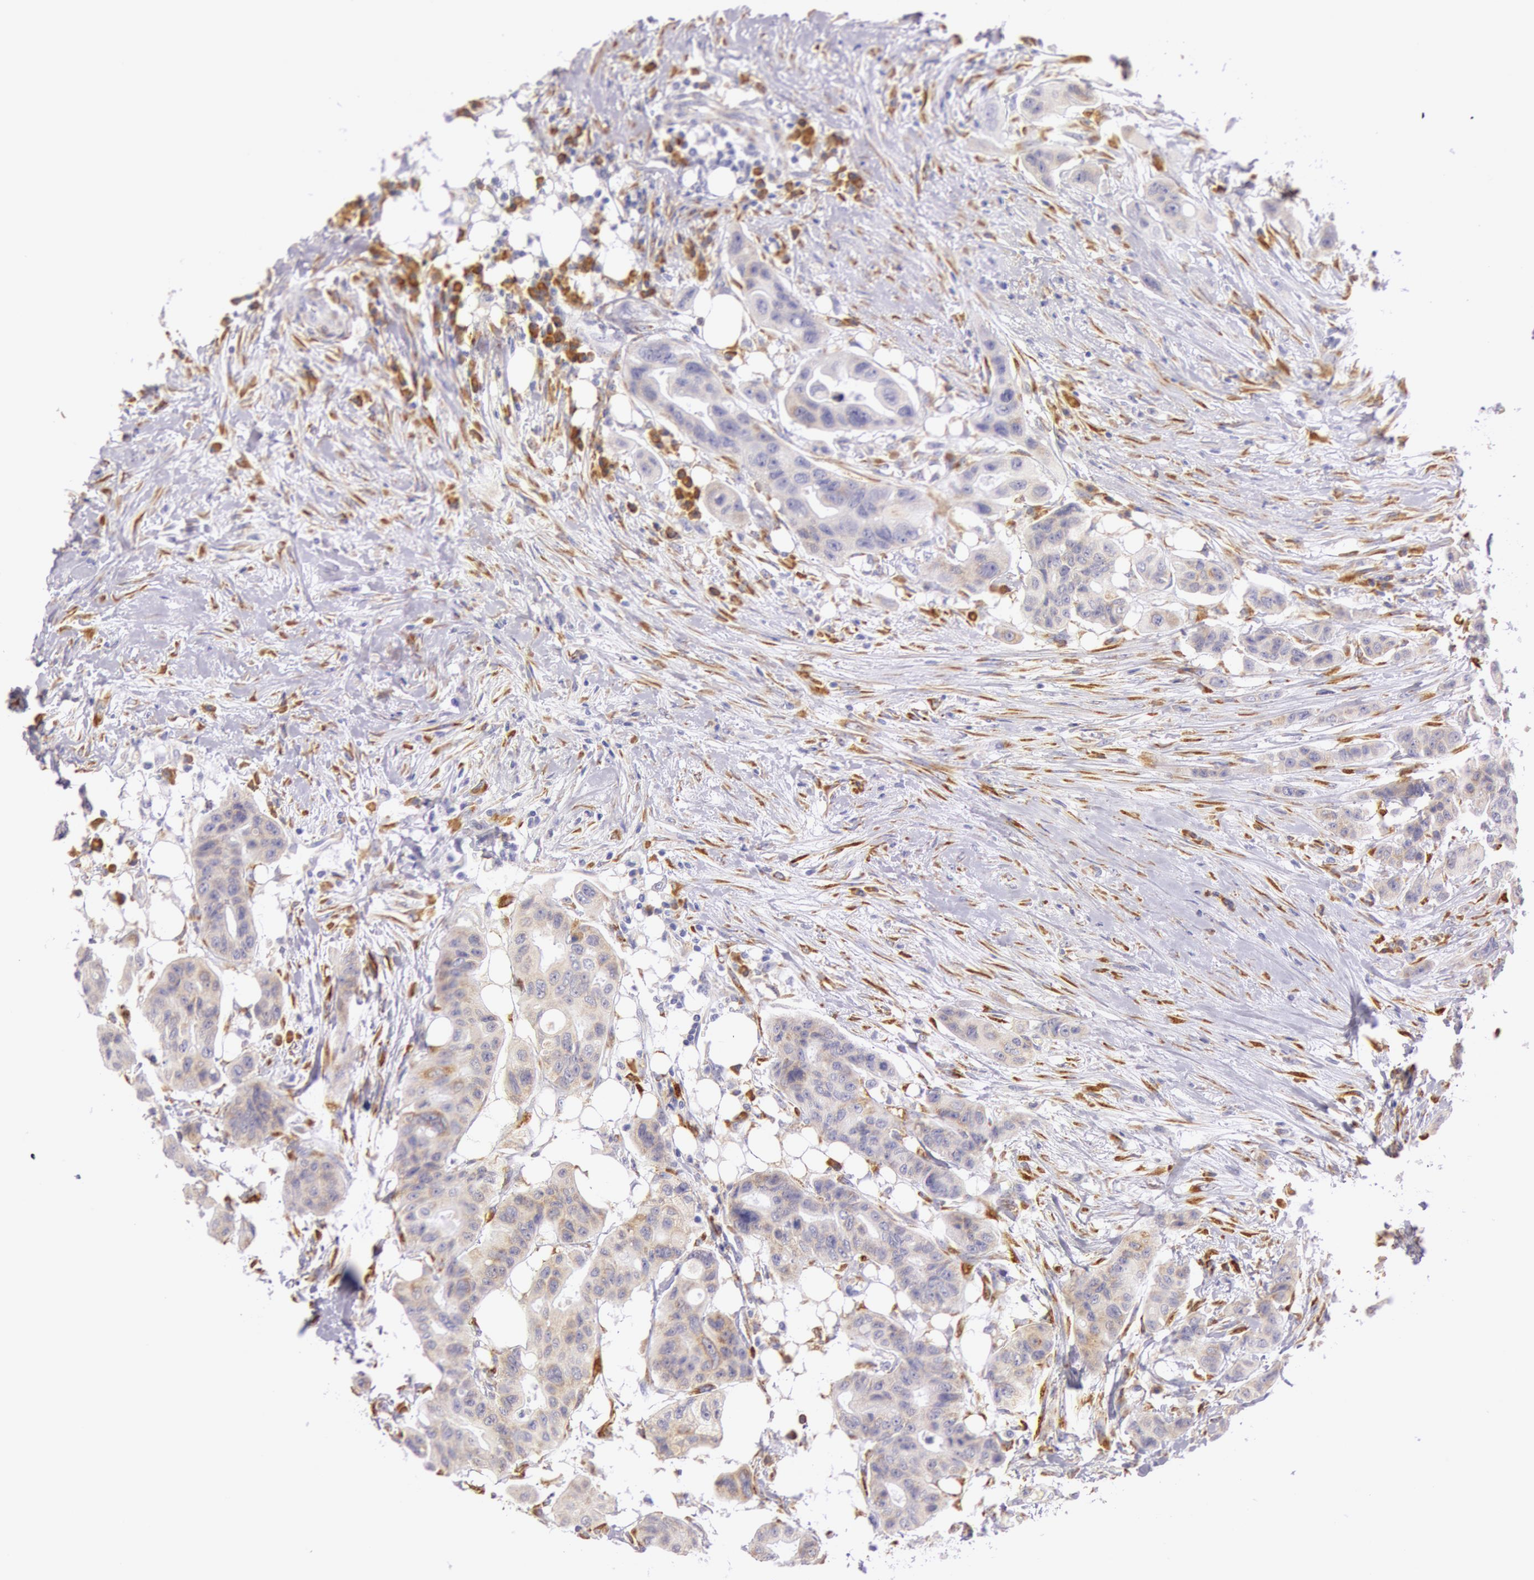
{"staining": {"intensity": "weak", "quantity": "<25%", "location": "cytoplasmic/membranous"}, "tissue": "colorectal cancer", "cell_type": "Tumor cells", "image_type": "cancer", "snomed": [{"axis": "morphology", "description": "Adenocarcinoma, NOS"}, {"axis": "topography", "description": "Colon"}], "caption": "Tumor cells are negative for protein expression in human colorectal adenocarcinoma.", "gene": "CIDEB", "patient": {"sex": "female", "age": 70}}